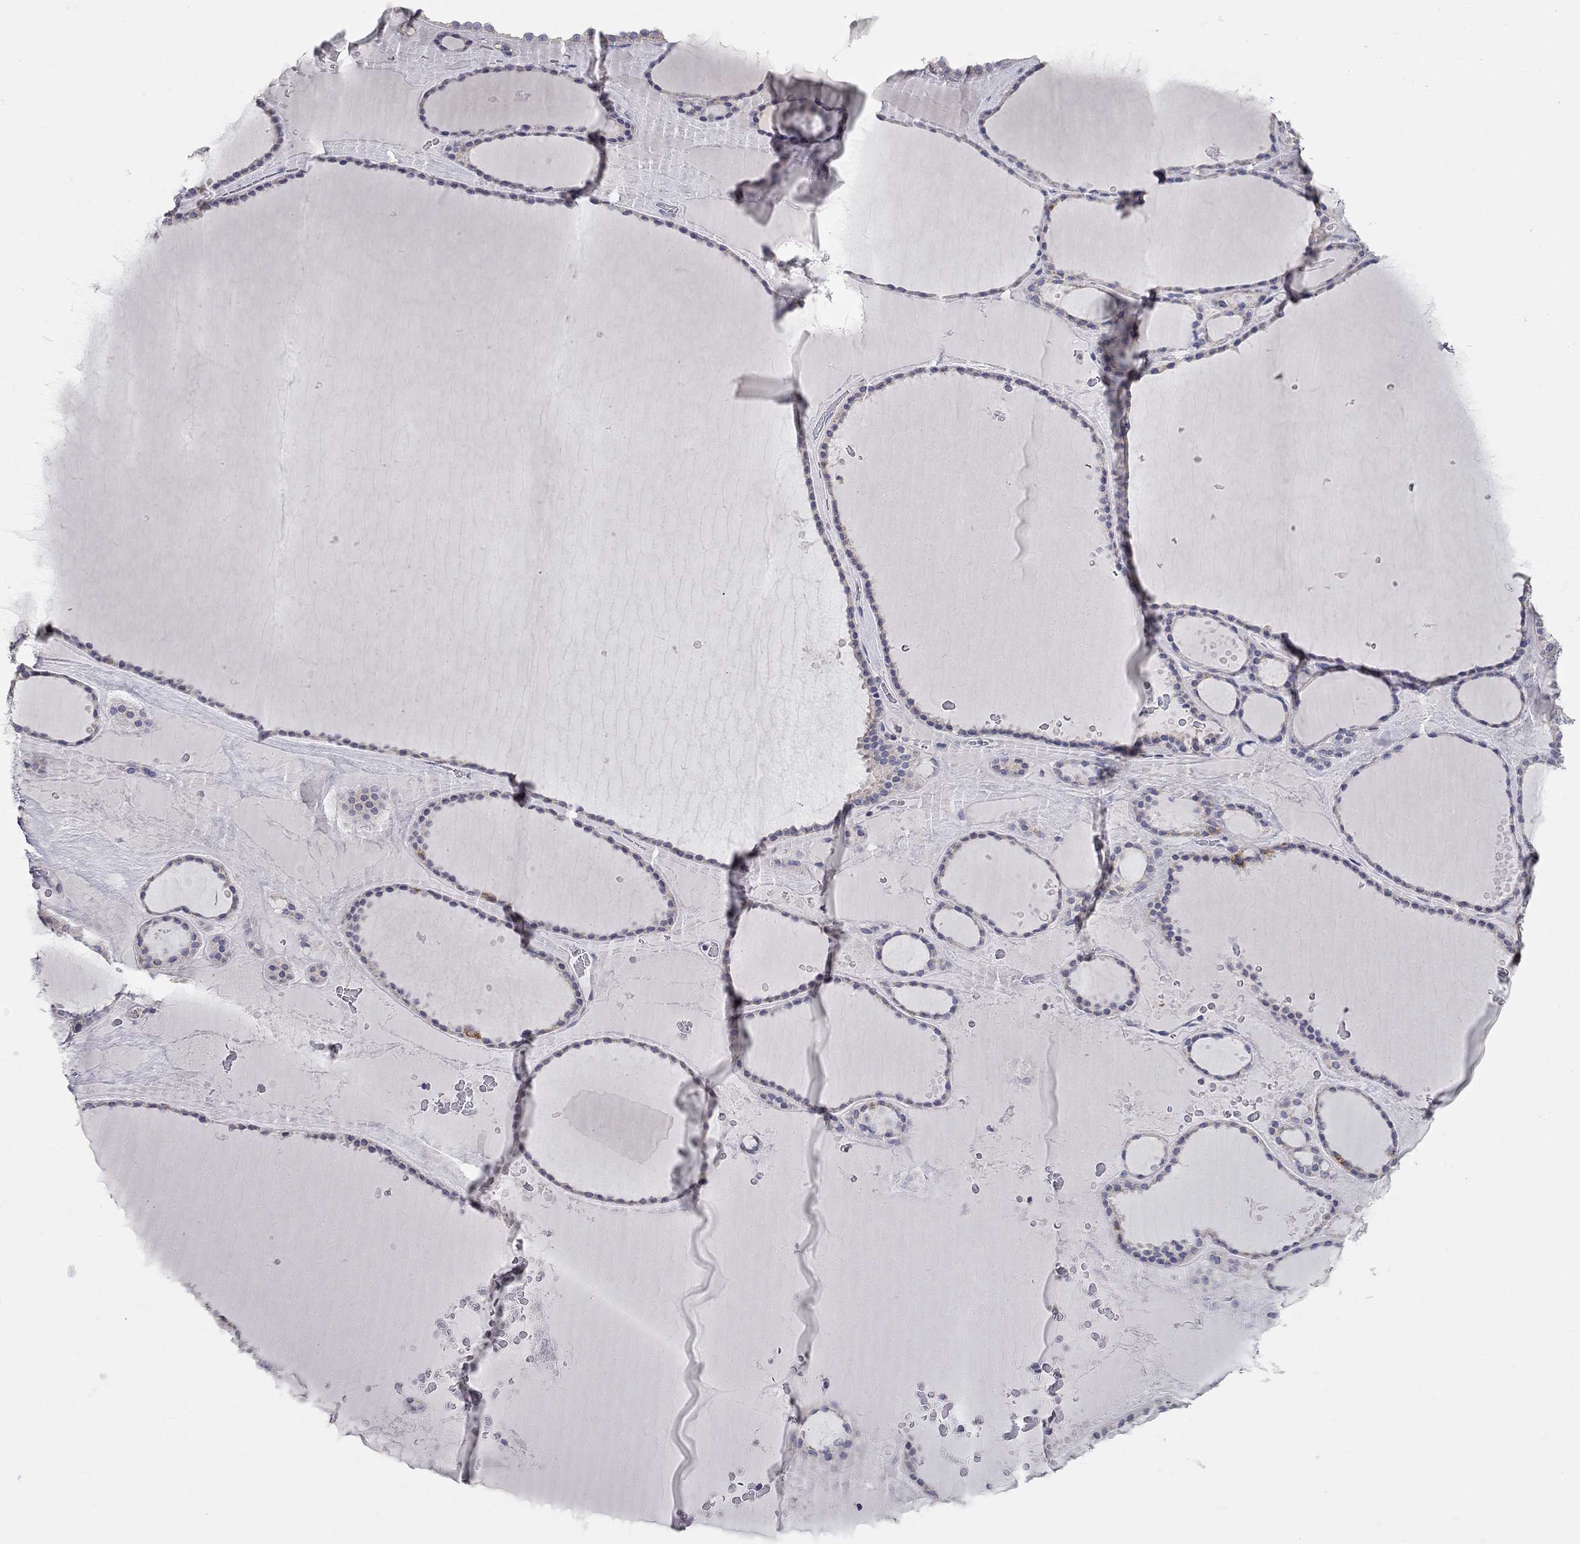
{"staining": {"intensity": "moderate", "quantity": "<25%", "location": "cytoplasmic/membranous"}, "tissue": "thyroid gland", "cell_type": "Glandular cells", "image_type": "normal", "snomed": [{"axis": "morphology", "description": "Normal tissue, NOS"}, {"axis": "topography", "description": "Thyroid gland"}], "caption": "Moderate cytoplasmic/membranous expression for a protein is appreciated in approximately <25% of glandular cells of benign thyroid gland using immunohistochemistry.", "gene": "CFAP161", "patient": {"sex": "male", "age": 63}}